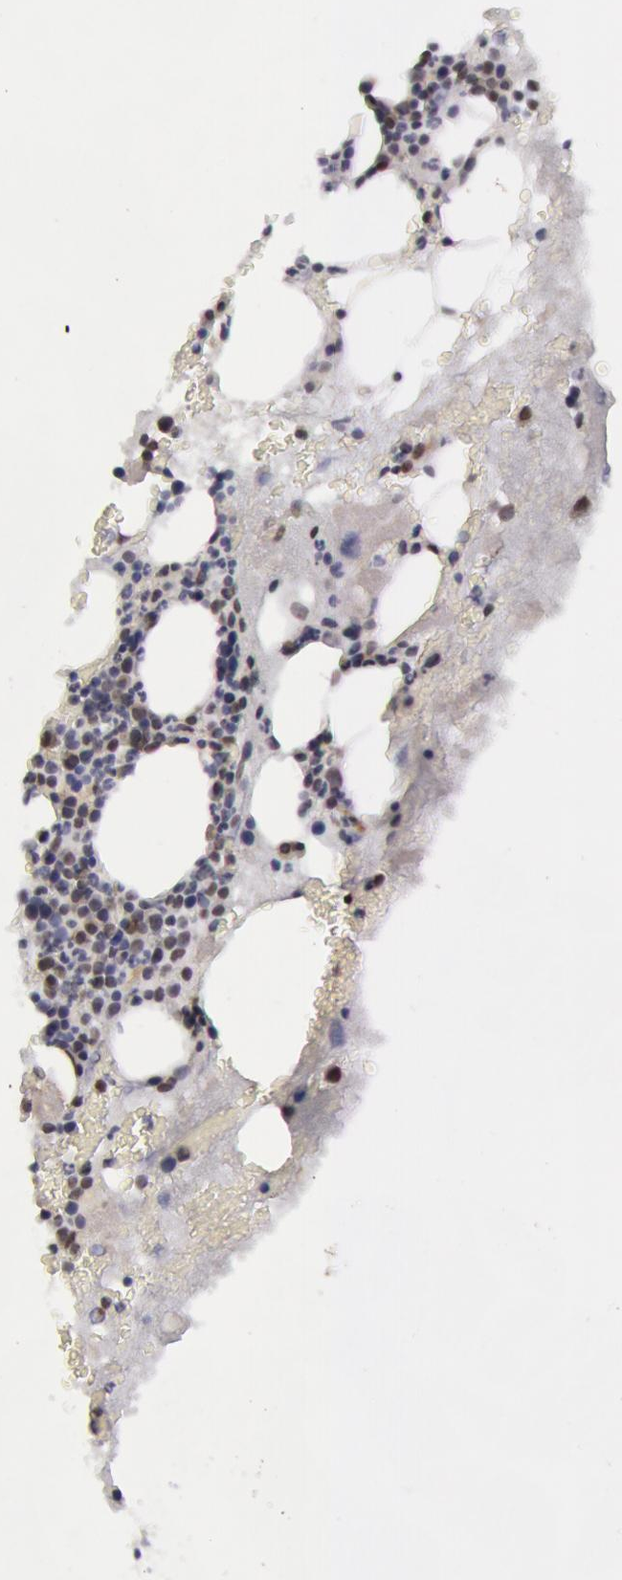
{"staining": {"intensity": "negative", "quantity": "none", "location": "none"}, "tissue": "bone marrow", "cell_type": "Hematopoietic cells", "image_type": "normal", "snomed": [{"axis": "morphology", "description": "Normal tissue, NOS"}, {"axis": "topography", "description": "Bone marrow"}], "caption": "Human bone marrow stained for a protein using immunohistochemistry displays no expression in hematopoietic cells.", "gene": "VRTN", "patient": {"sex": "male", "age": 76}}